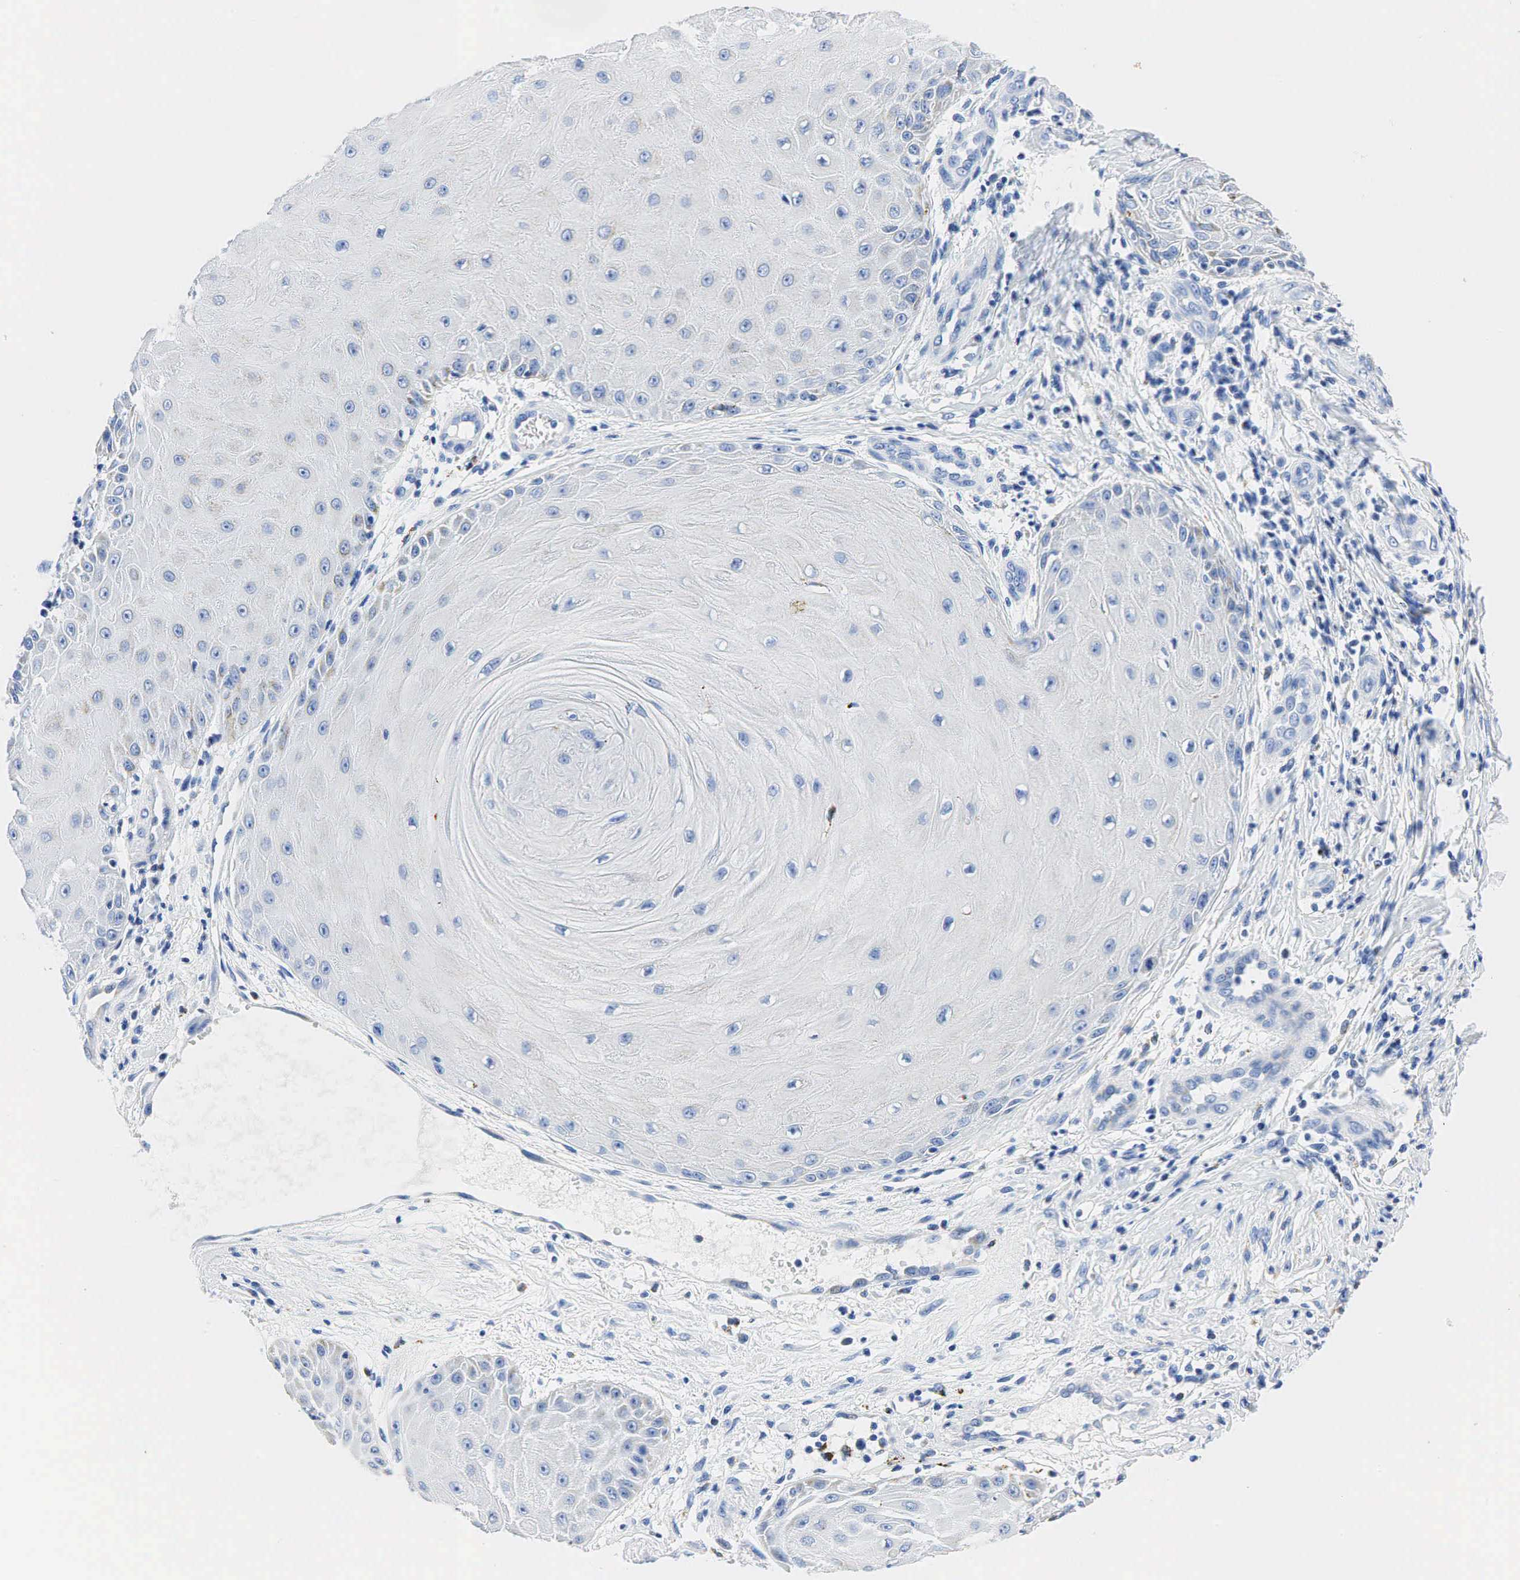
{"staining": {"intensity": "negative", "quantity": "none", "location": "none"}, "tissue": "skin cancer", "cell_type": "Tumor cells", "image_type": "cancer", "snomed": [{"axis": "morphology", "description": "Squamous cell carcinoma, NOS"}, {"axis": "topography", "description": "Skin"}], "caption": "Immunohistochemical staining of skin cancer demonstrates no significant expression in tumor cells. The staining was performed using DAB (3,3'-diaminobenzidine) to visualize the protein expression in brown, while the nuclei were stained in blue with hematoxylin (Magnification: 20x).", "gene": "SYP", "patient": {"sex": "male", "age": 57}}